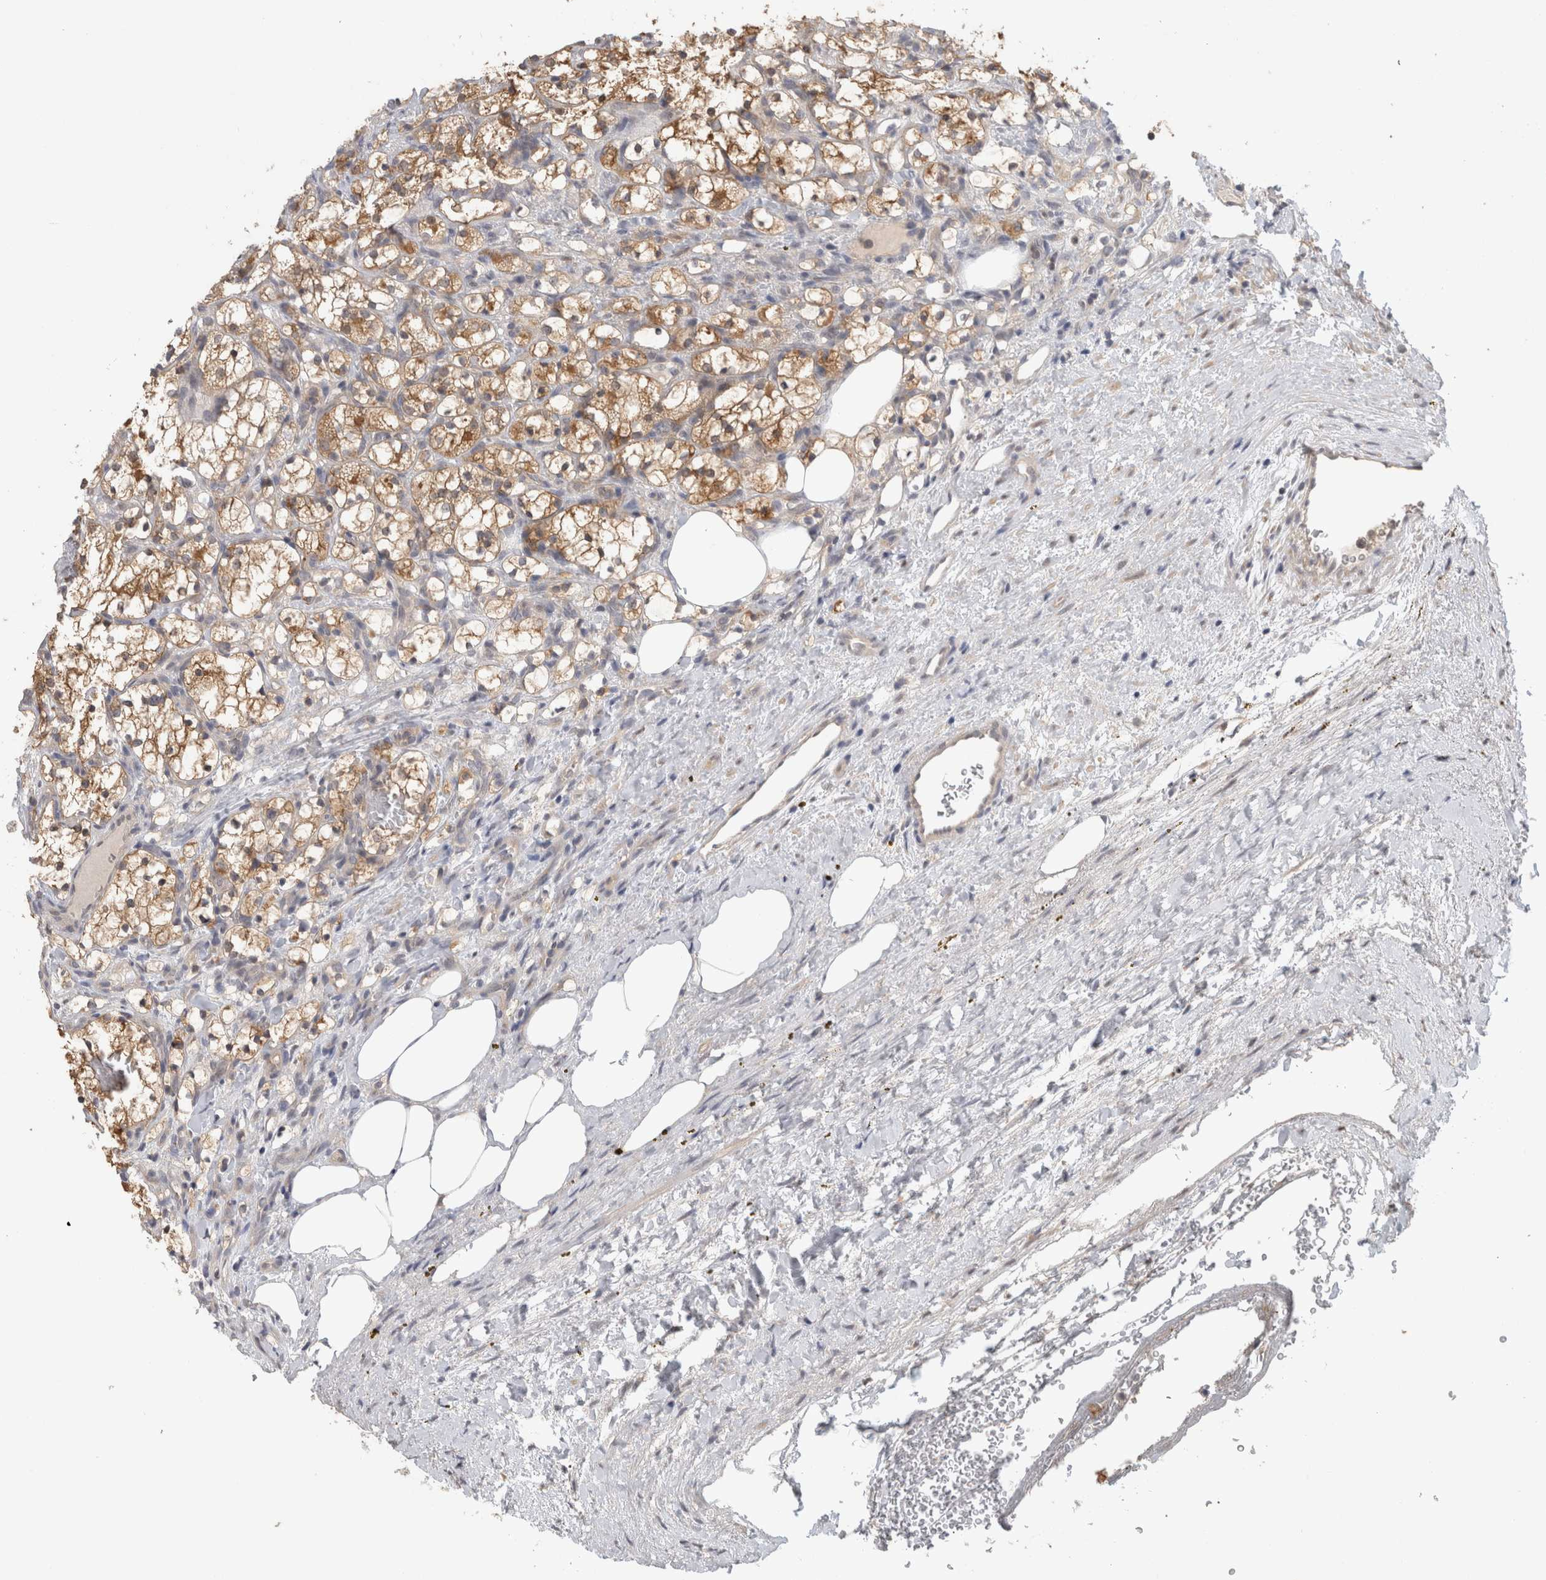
{"staining": {"intensity": "moderate", "quantity": ">75%", "location": "cytoplasmic/membranous"}, "tissue": "renal cancer", "cell_type": "Tumor cells", "image_type": "cancer", "snomed": [{"axis": "morphology", "description": "Adenocarcinoma, NOS"}, {"axis": "topography", "description": "Kidney"}], "caption": "There is medium levels of moderate cytoplasmic/membranous staining in tumor cells of renal cancer (adenocarcinoma), as demonstrated by immunohistochemical staining (brown color).", "gene": "PIGP", "patient": {"sex": "female", "age": 69}}